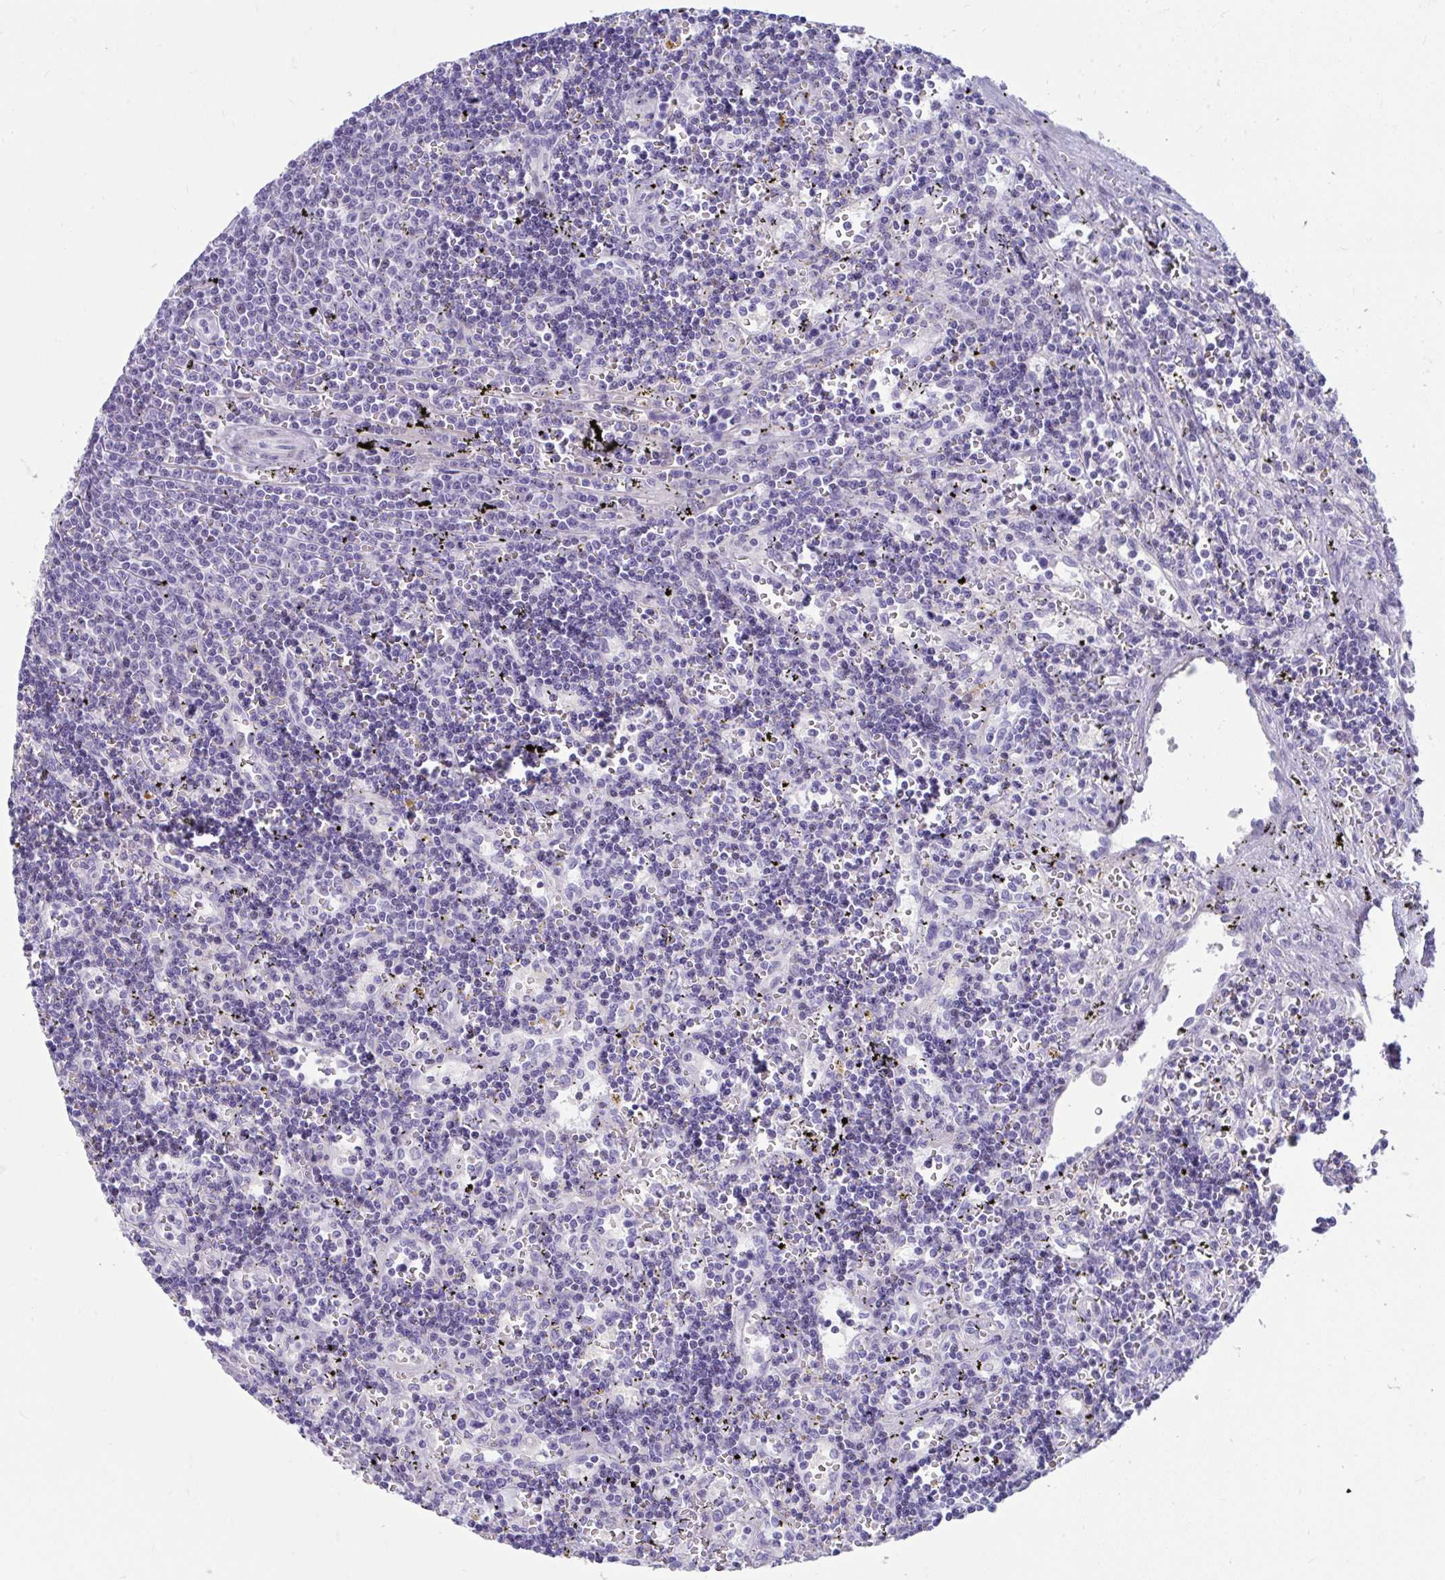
{"staining": {"intensity": "negative", "quantity": "none", "location": "none"}, "tissue": "lymphoma", "cell_type": "Tumor cells", "image_type": "cancer", "snomed": [{"axis": "morphology", "description": "Malignant lymphoma, non-Hodgkin's type, Low grade"}, {"axis": "topography", "description": "Spleen"}], "caption": "The immunohistochemistry (IHC) image has no significant staining in tumor cells of malignant lymphoma, non-Hodgkin's type (low-grade) tissue.", "gene": "ISL1", "patient": {"sex": "male", "age": 60}}